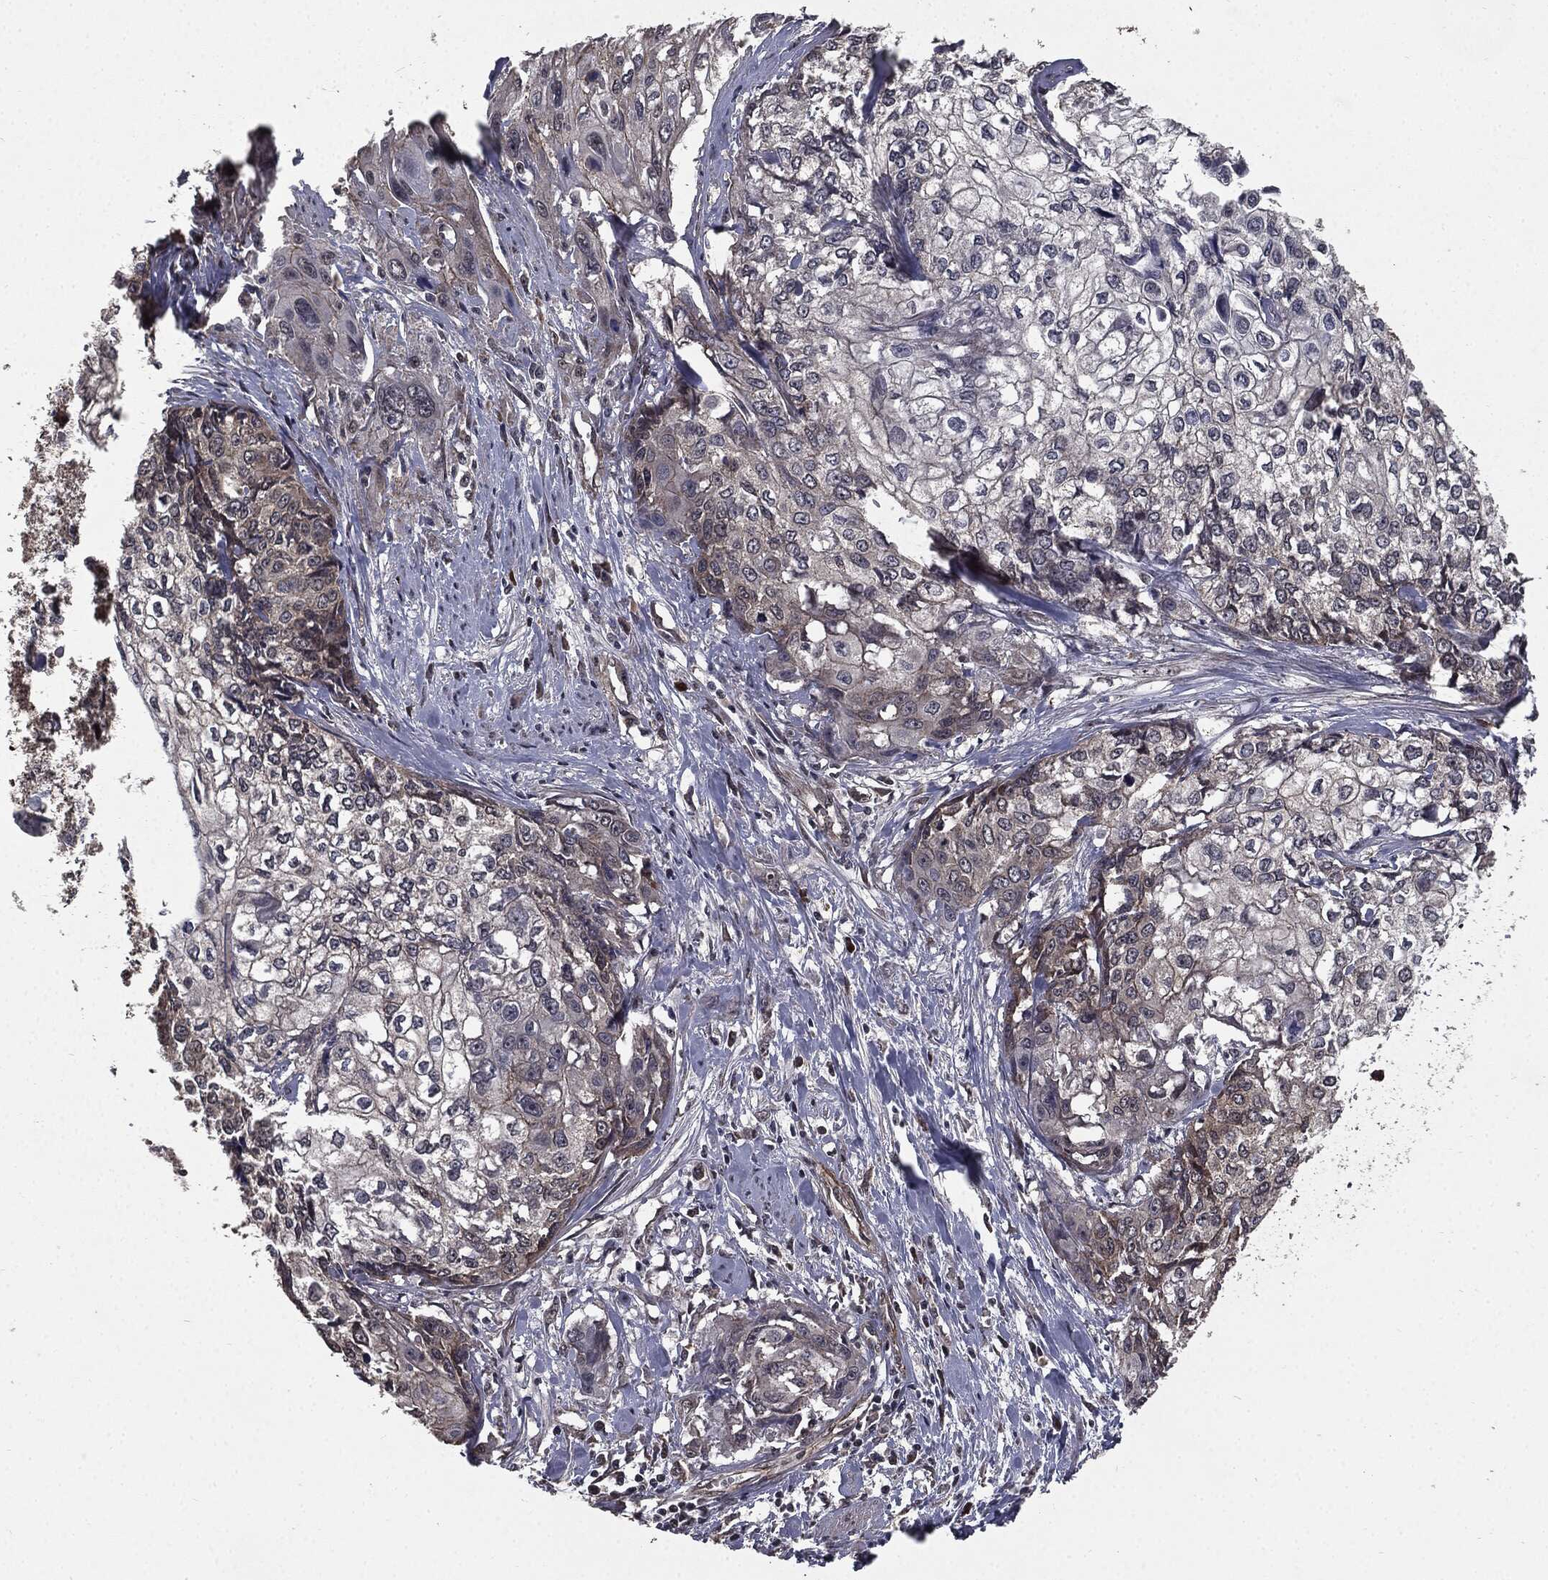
{"staining": {"intensity": "moderate", "quantity": "<25%", "location": "cytoplasmic/membranous"}, "tissue": "cervical cancer", "cell_type": "Tumor cells", "image_type": "cancer", "snomed": [{"axis": "morphology", "description": "Squamous cell carcinoma, NOS"}, {"axis": "topography", "description": "Cervix"}], "caption": "IHC photomicrograph of cervical squamous cell carcinoma stained for a protein (brown), which shows low levels of moderate cytoplasmic/membranous positivity in approximately <25% of tumor cells.", "gene": "PTPA", "patient": {"sex": "female", "age": 58}}